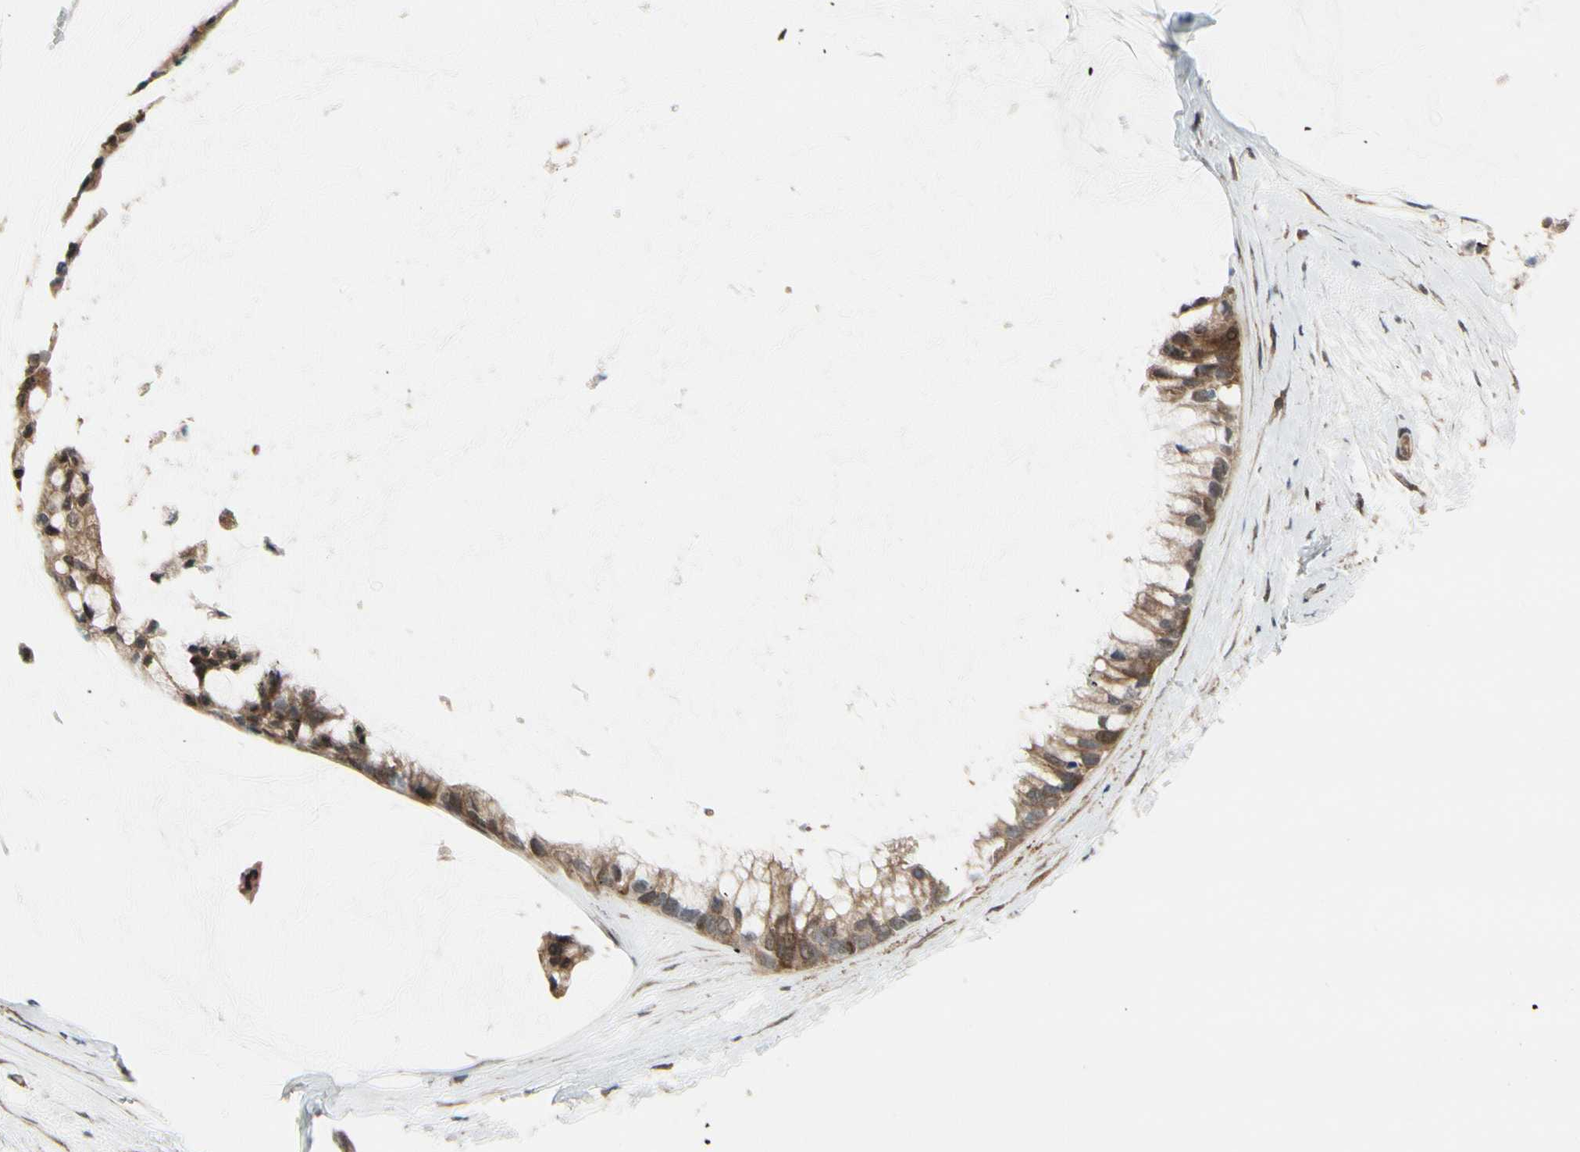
{"staining": {"intensity": "weak", "quantity": "25%-75%", "location": "cytoplasmic/membranous"}, "tissue": "ovarian cancer", "cell_type": "Tumor cells", "image_type": "cancer", "snomed": [{"axis": "morphology", "description": "Cystadenocarcinoma, mucinous, NOS"}, {"axis": "topography", "description": "Ovary"}], "caption": "The micrograph exhibits immunohistochemical staining of ovarian cancer. There is weak cytoplasmic/membranous expression is seen in approximately 25%-75% of tumor cells. The protein is stained brown, and the nuclei are stained in blue (DAB IHC with brightfield microscopy, high magnification).", "gene": "CSF1R", "patient": {"sex": "female", "age": 39}}